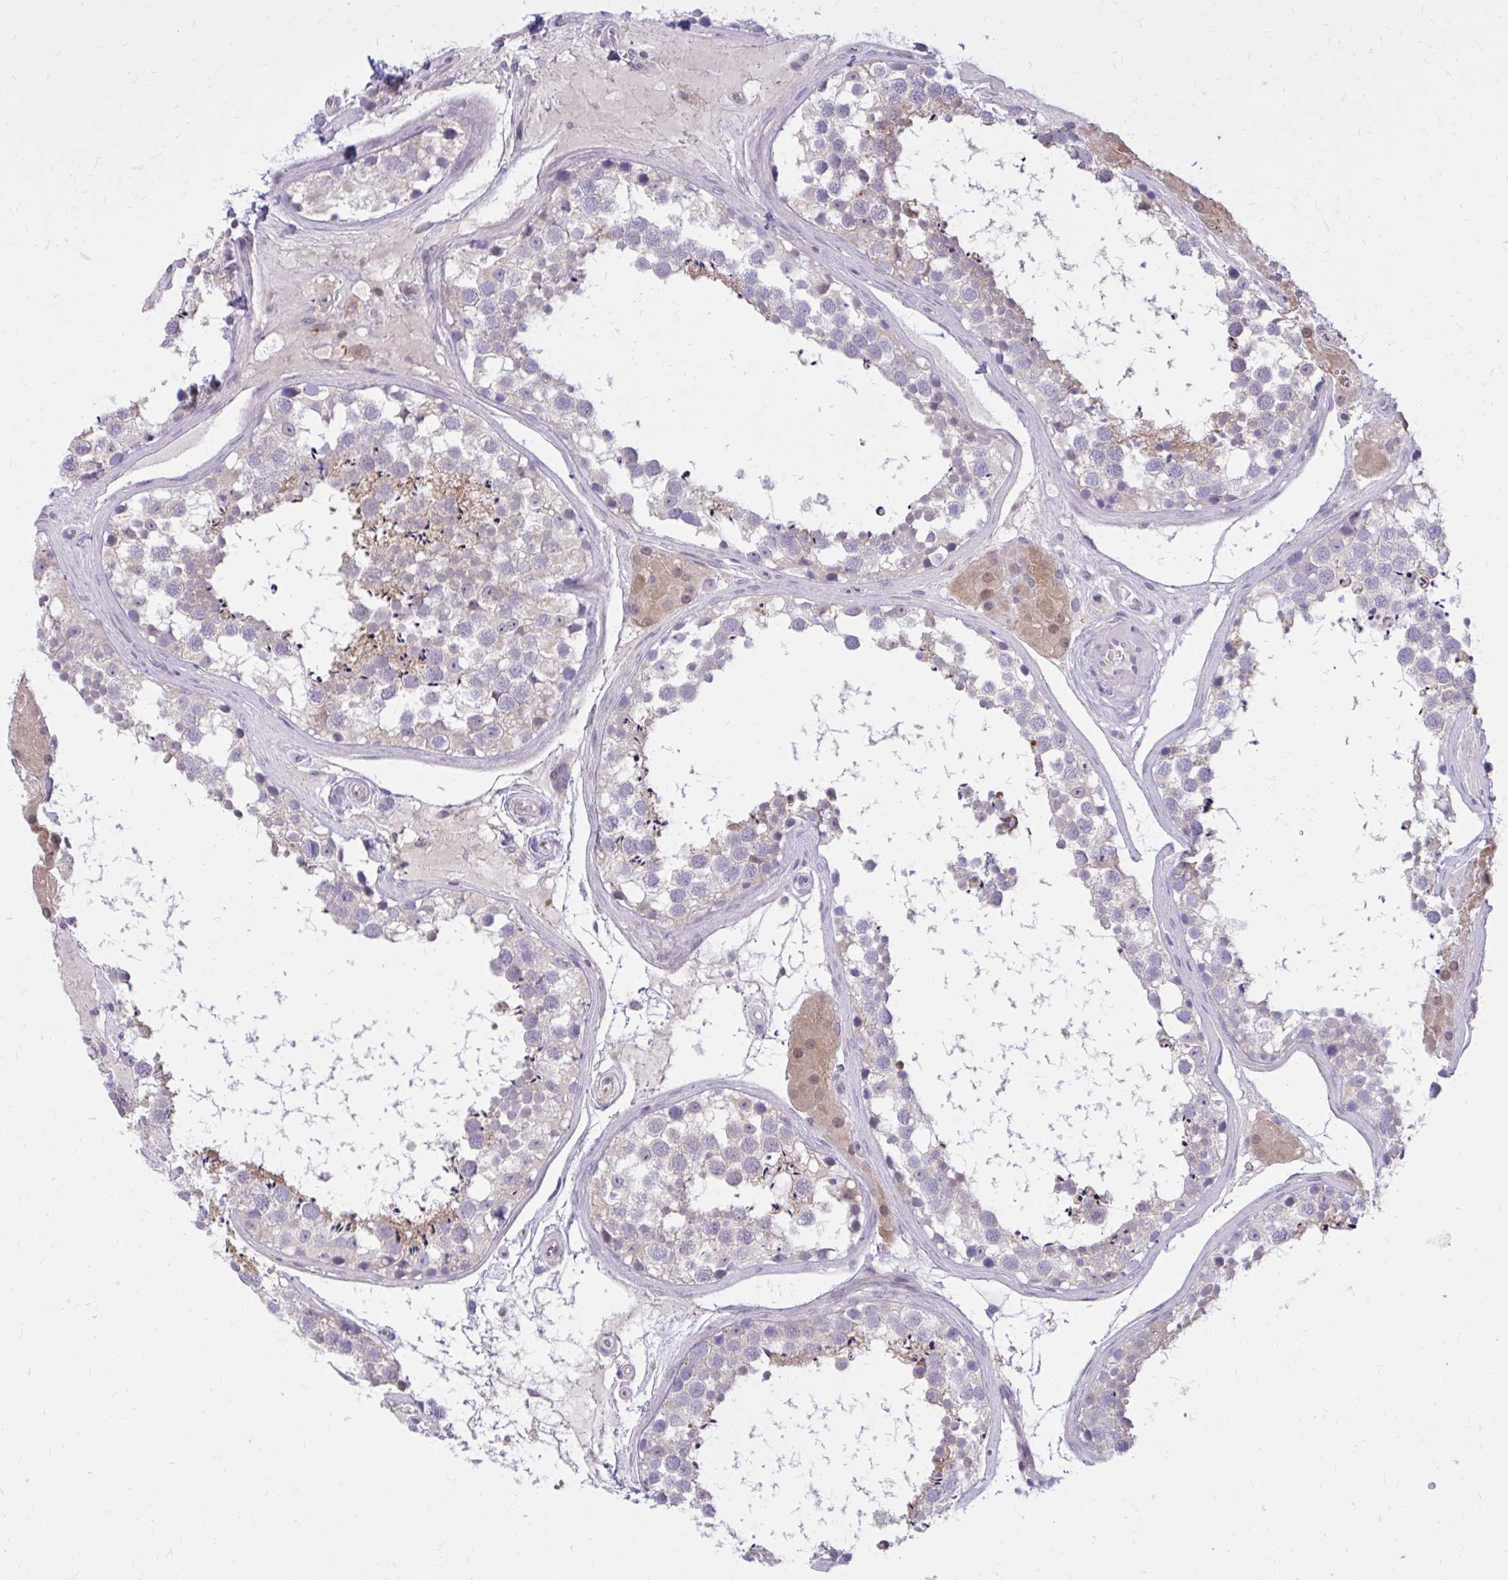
{"staining": {"intensity": "negative", "quantity": "none", "location": "none"}, "tissue": "testis", "cell_type": "Cells in seminiferous ducts", "image_type": "normal", "snomed": [{"axis": "morphology", "description": "Normal tissue, NOS"}, {"axis": "morphology", "description": "Seminoma, NOS"}, {"axis": "topography", "description": "Testis"}], "caption": "The photomicrograph reveals no staining of cells in seminiferous ducts in benign testis.", "gene": "DBI", "patient": {"sex": "male", "age": 65}}